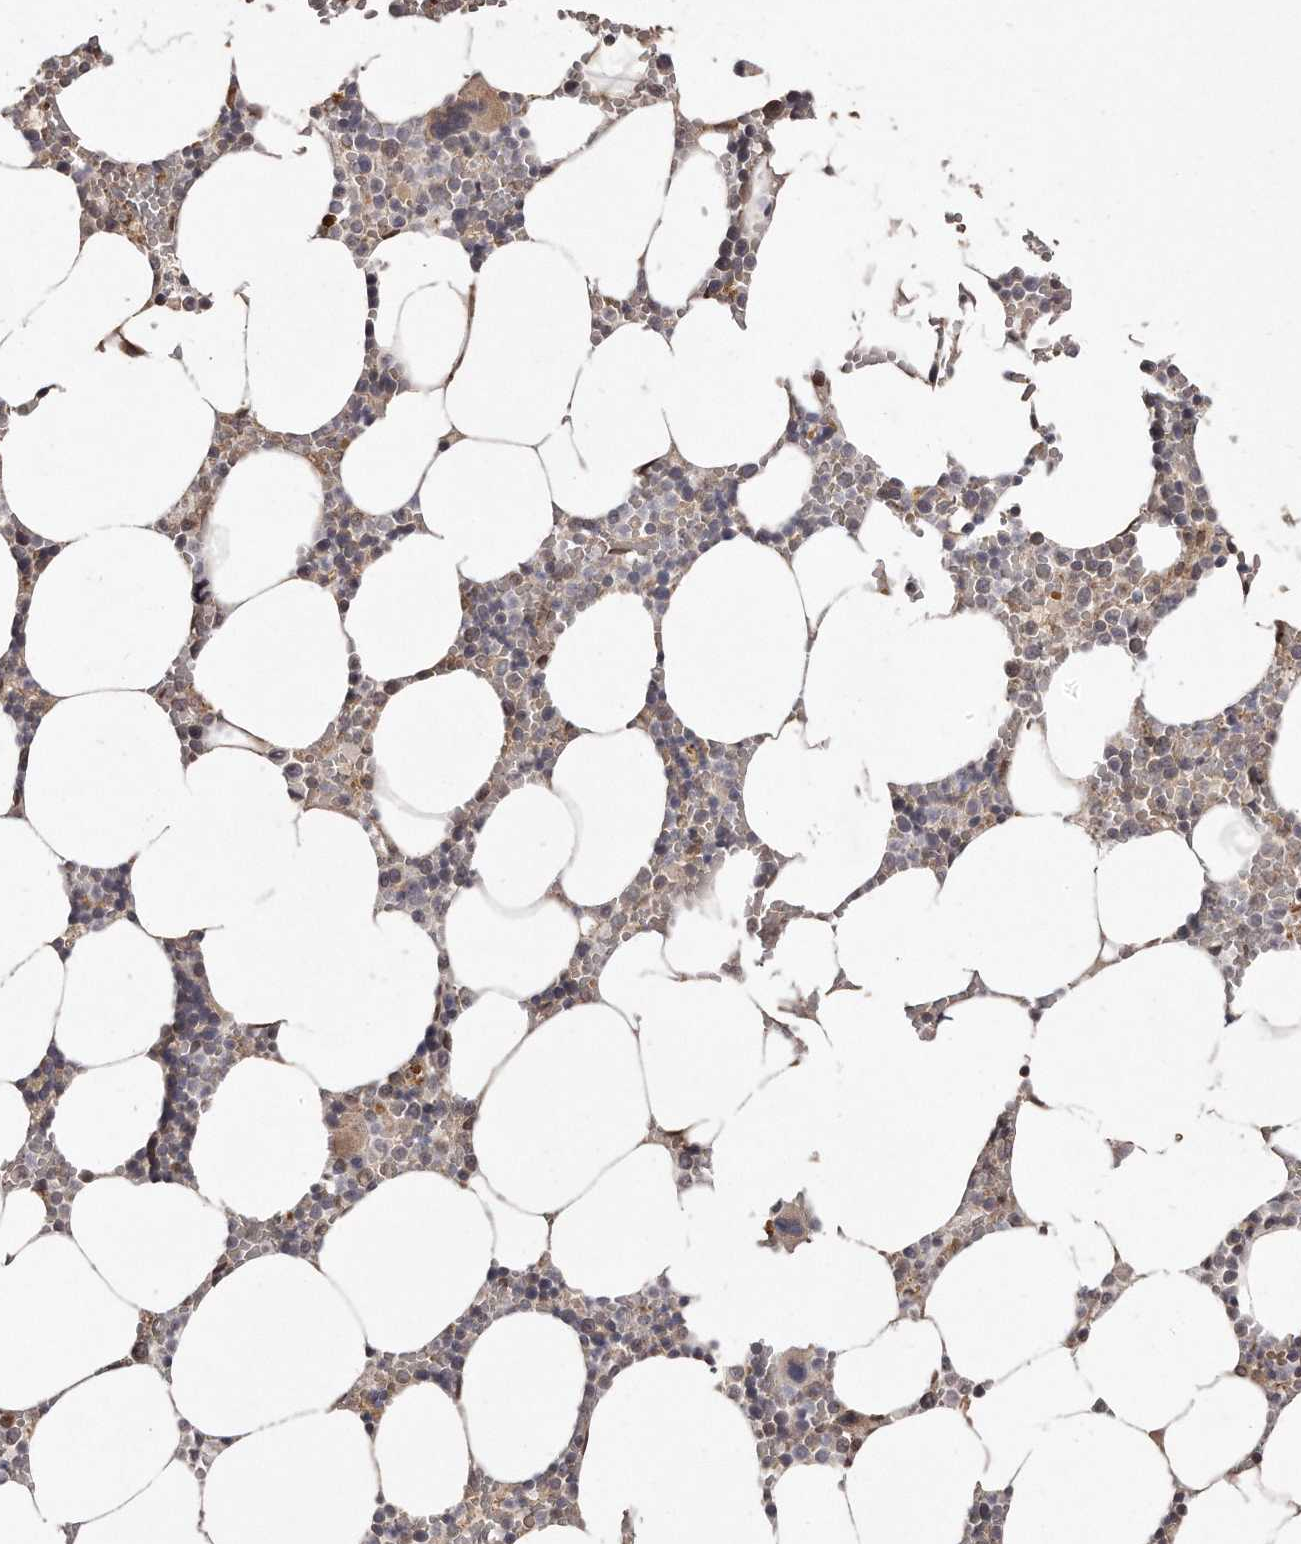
{"staining": {"intensity": "moderate", "quantity": "<25%", "location": "cytoplasmic/membranous"}, "tissue": "bone marrow", "cell_type": "Hematopoietic cells", "image_type": "normal", "snomed": [{"axis": "morphology", "description": "Normal tissue, NOS"}, {"axis": "topography", "description": "Bone marrow"}], "caption": "Bone marrow stained with immunohistochemistry (IHC) exhibits moderate cytoplasmic/membranous positivity in about <25% of hematopoietic cells.", "gene": "HASPIN", "patient": {"sex": "male", "age": 70}}